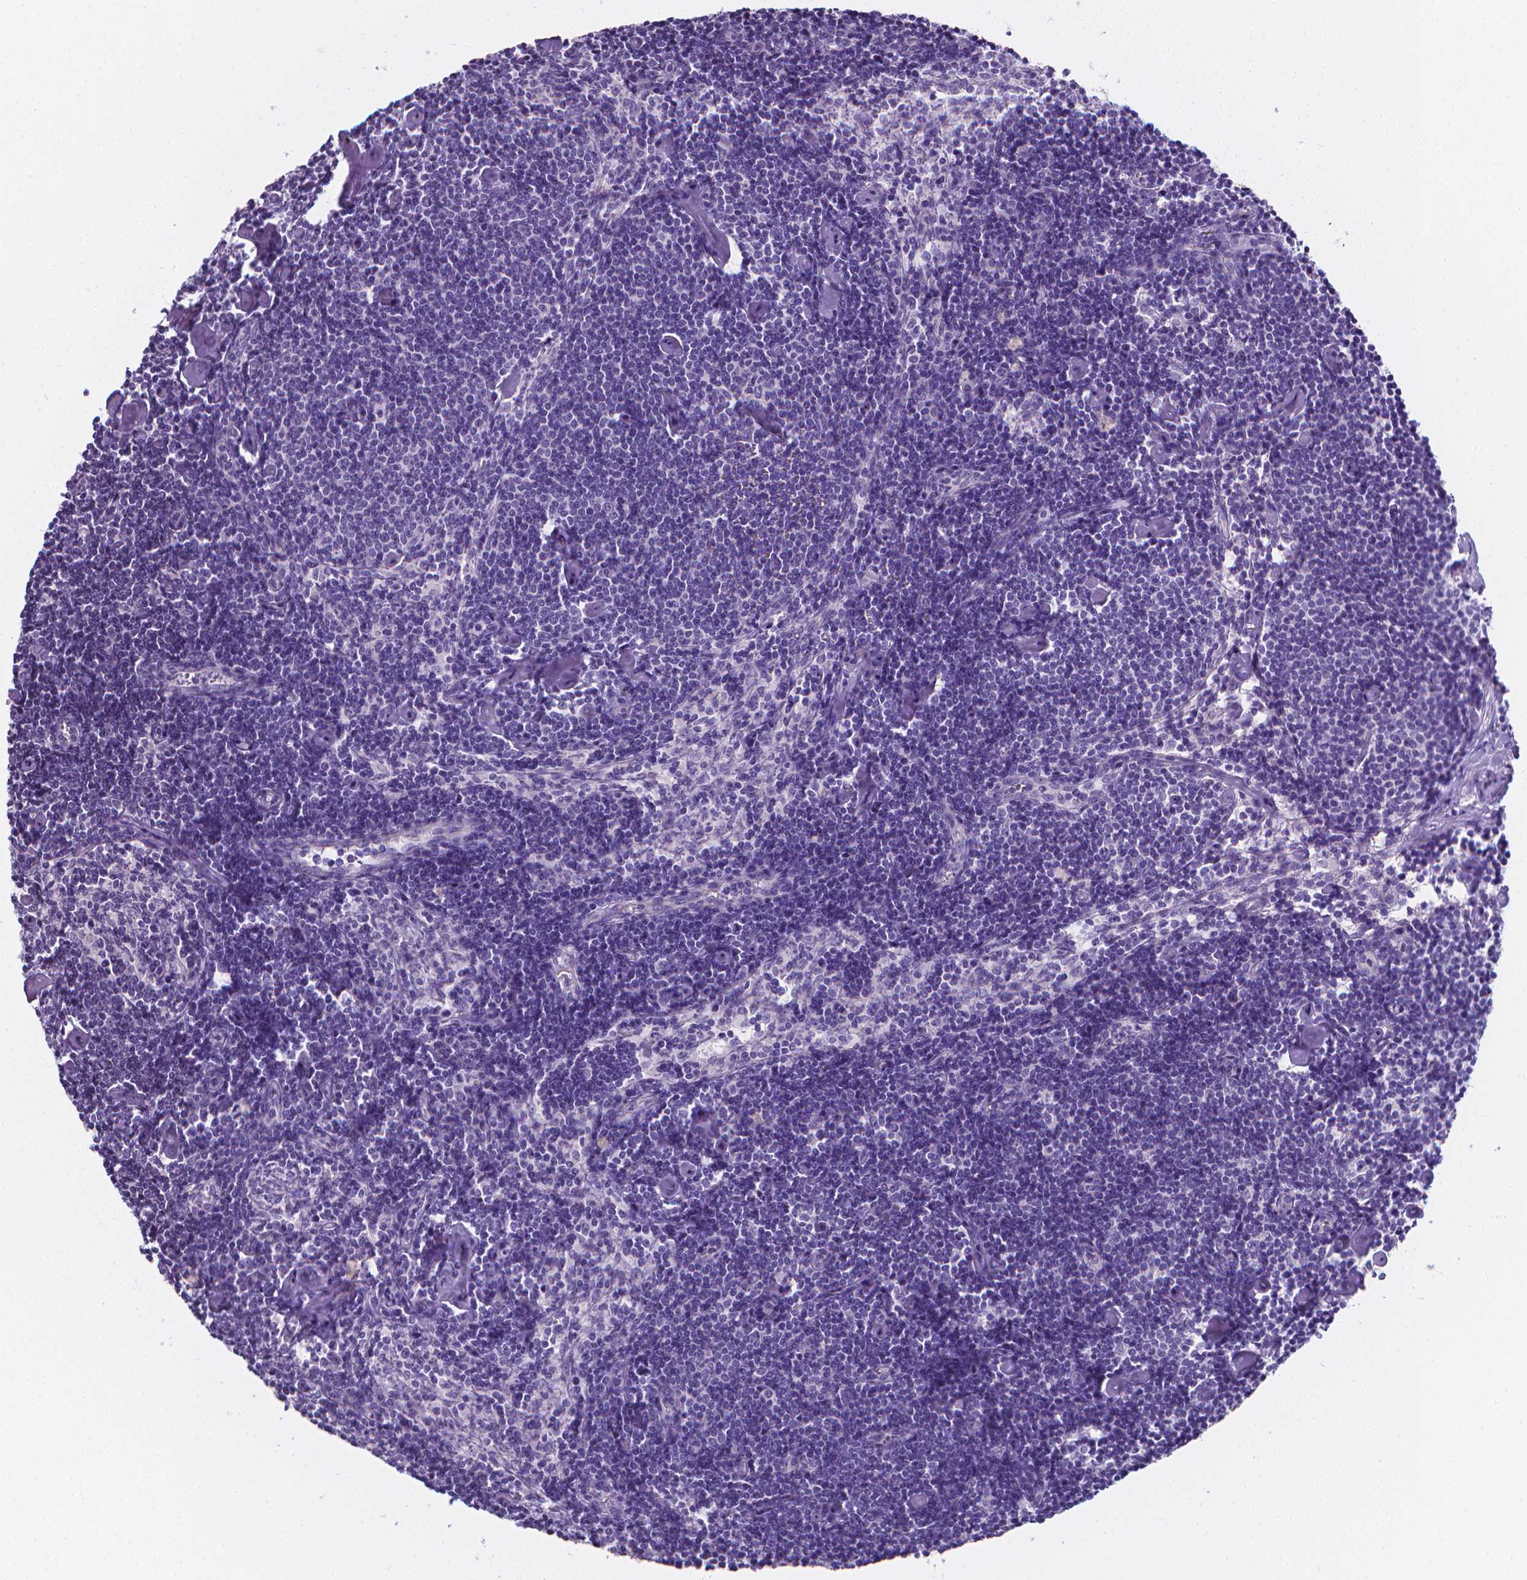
{"staining": {"intensity": "negative", "quantity": "none", "location": "none"}, "tissue": "lymph node", "cell_type": "Germinal center cells", "image_type": "normal", "snomed": [{"axis": "morphology", "description": "Normal tissue, NOS"}, {"axis": "topography", "description": "Lymph node"}], "caption": "IHC of benign human lymph node exhibits no staining in germinal center cells. (Brightfield microscopy of DAB (3,3'-diaminobenzidine) immunohistochemistry at high magnification).", "gene": "LRRC73", "patient": {"sex": "female", "age": 42}}